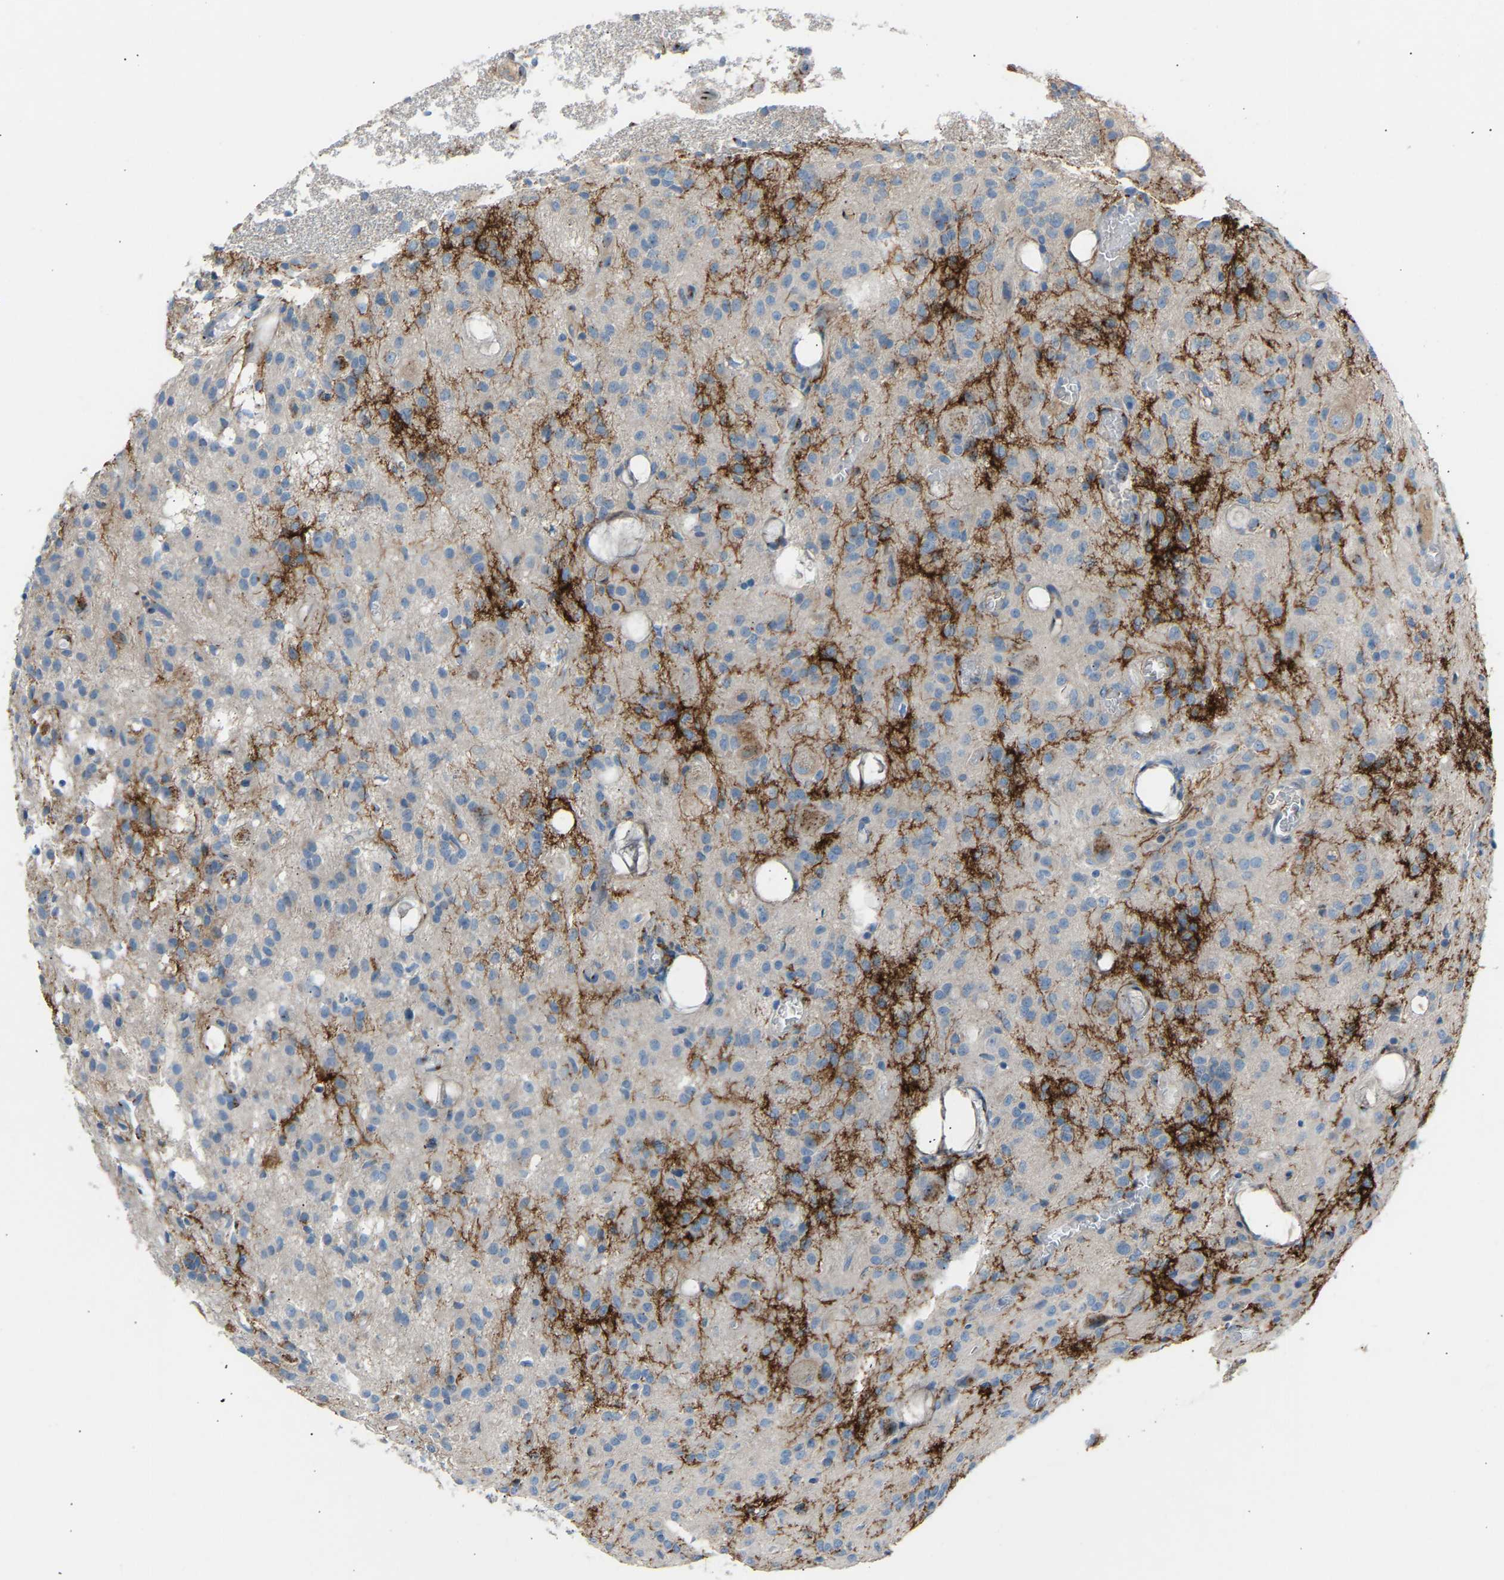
{"staining": {"intensity": "moderate", "quantity": "<25%", "location": "cytoplasmic/membranous"}, "tissue": "glioma", "cell_type": "Tumor cells", "image_type": "cancer", "snomed": [{"axis": "morphology", "description": "Glioma, malignant, High grade"}, {"axis": "topography", "description": "Brain"}], "caption": "Malignant glioma (high-grade) stained with IHC exhibits moderate cytoplasmic/membranous expression in about <25% of tumor cells.", "gene": "CYREN", "patient": {"sex": "female", "age": 59}}